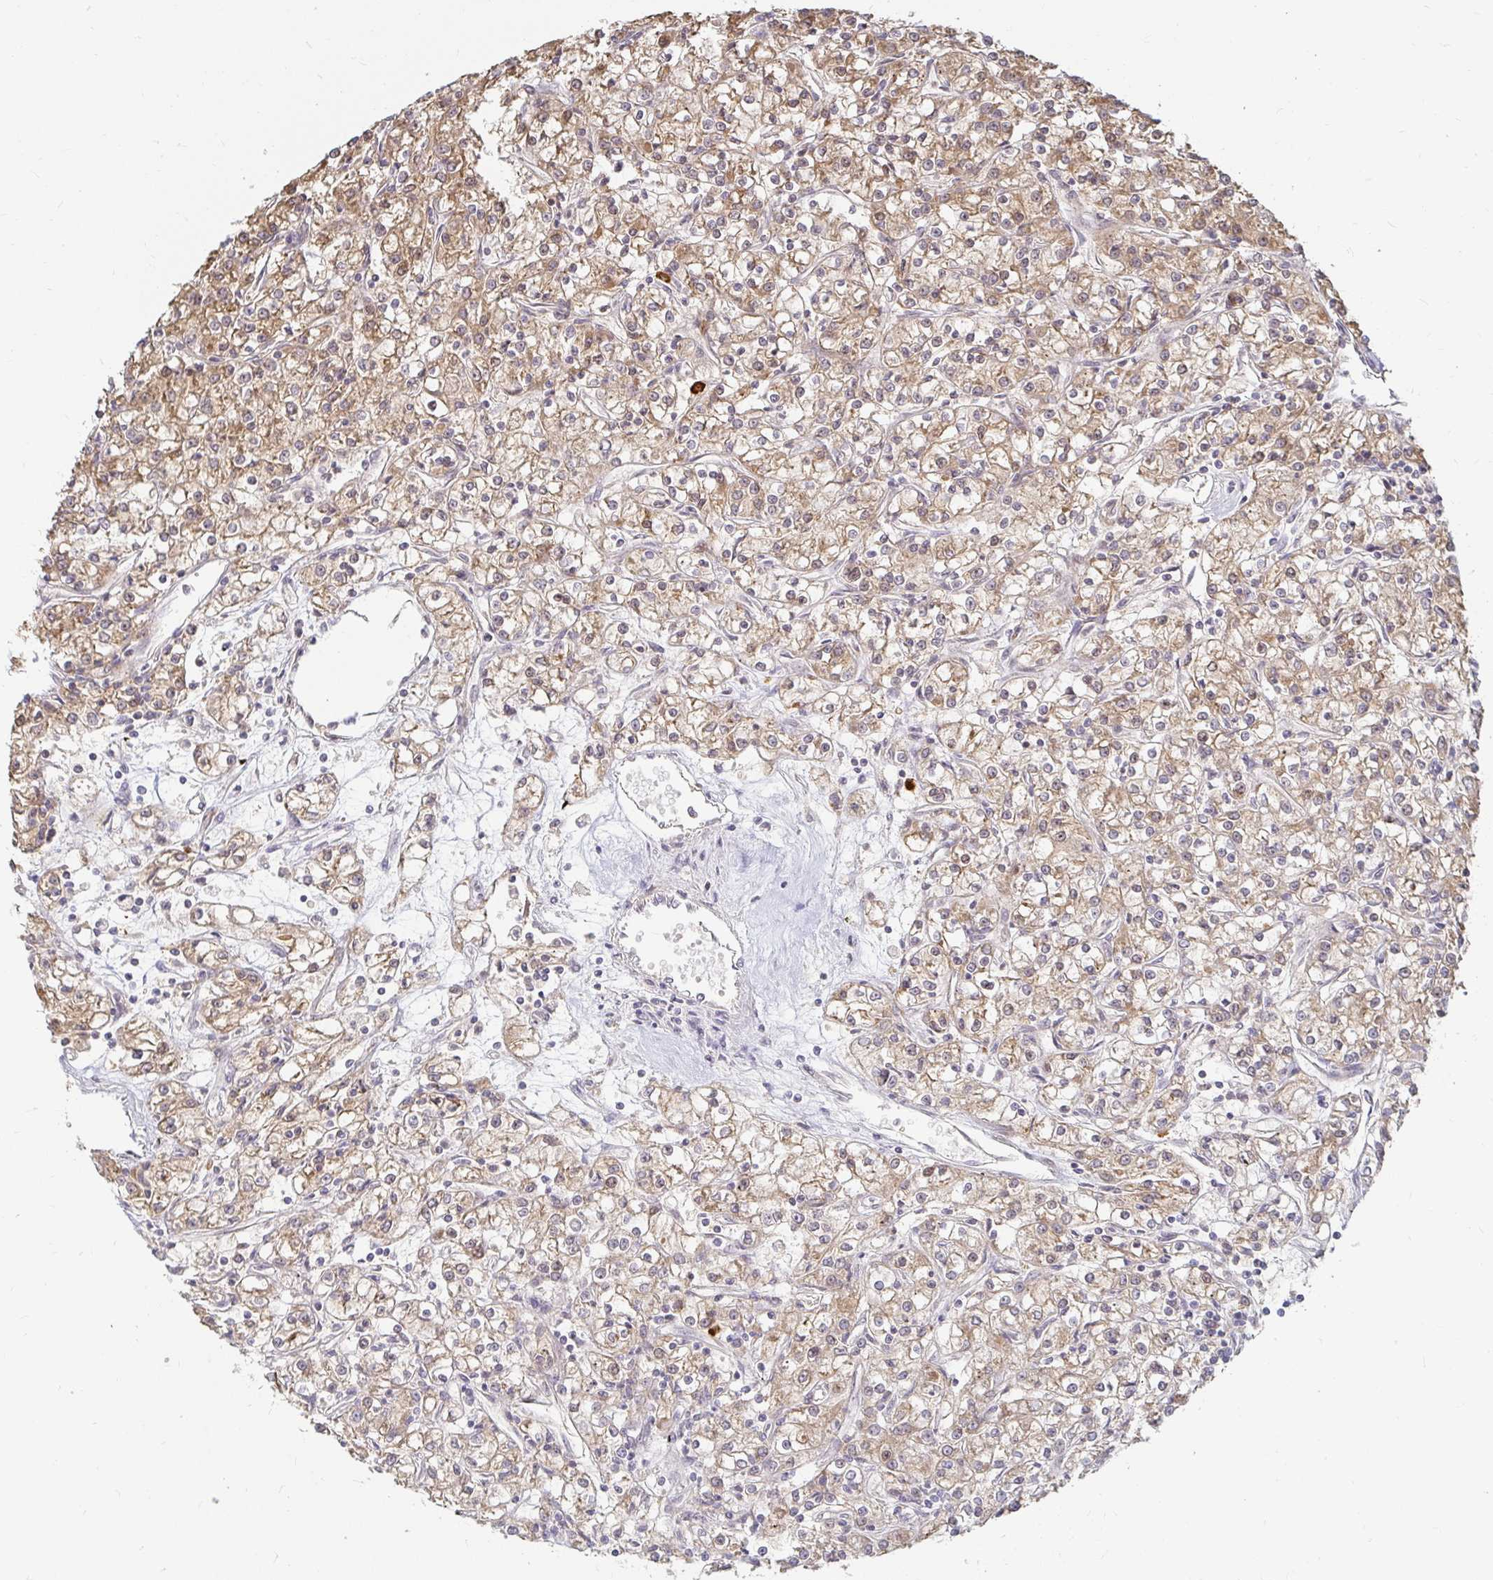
{"staining": {"intensity": "moderate", "quantity": ">75%", "location": "cytoplasmic/membranous"}, "tissue": "renal cancer", "cell_type": "Tumor cells", "image_type": "cancer", "snomed": [{"axis": "morphology", "description": "Adenocarcinoma, NOS"}, {"axis": "topography", "description": "Kidney"}], "caption": "This image shows IHC staining of renal adenocarcinoma, with medium moderate cytoplasmic/membranous staining in about >75% of tumor cells.", "gene": "CAST", "patient": {"sex": "female", "age": 59}}